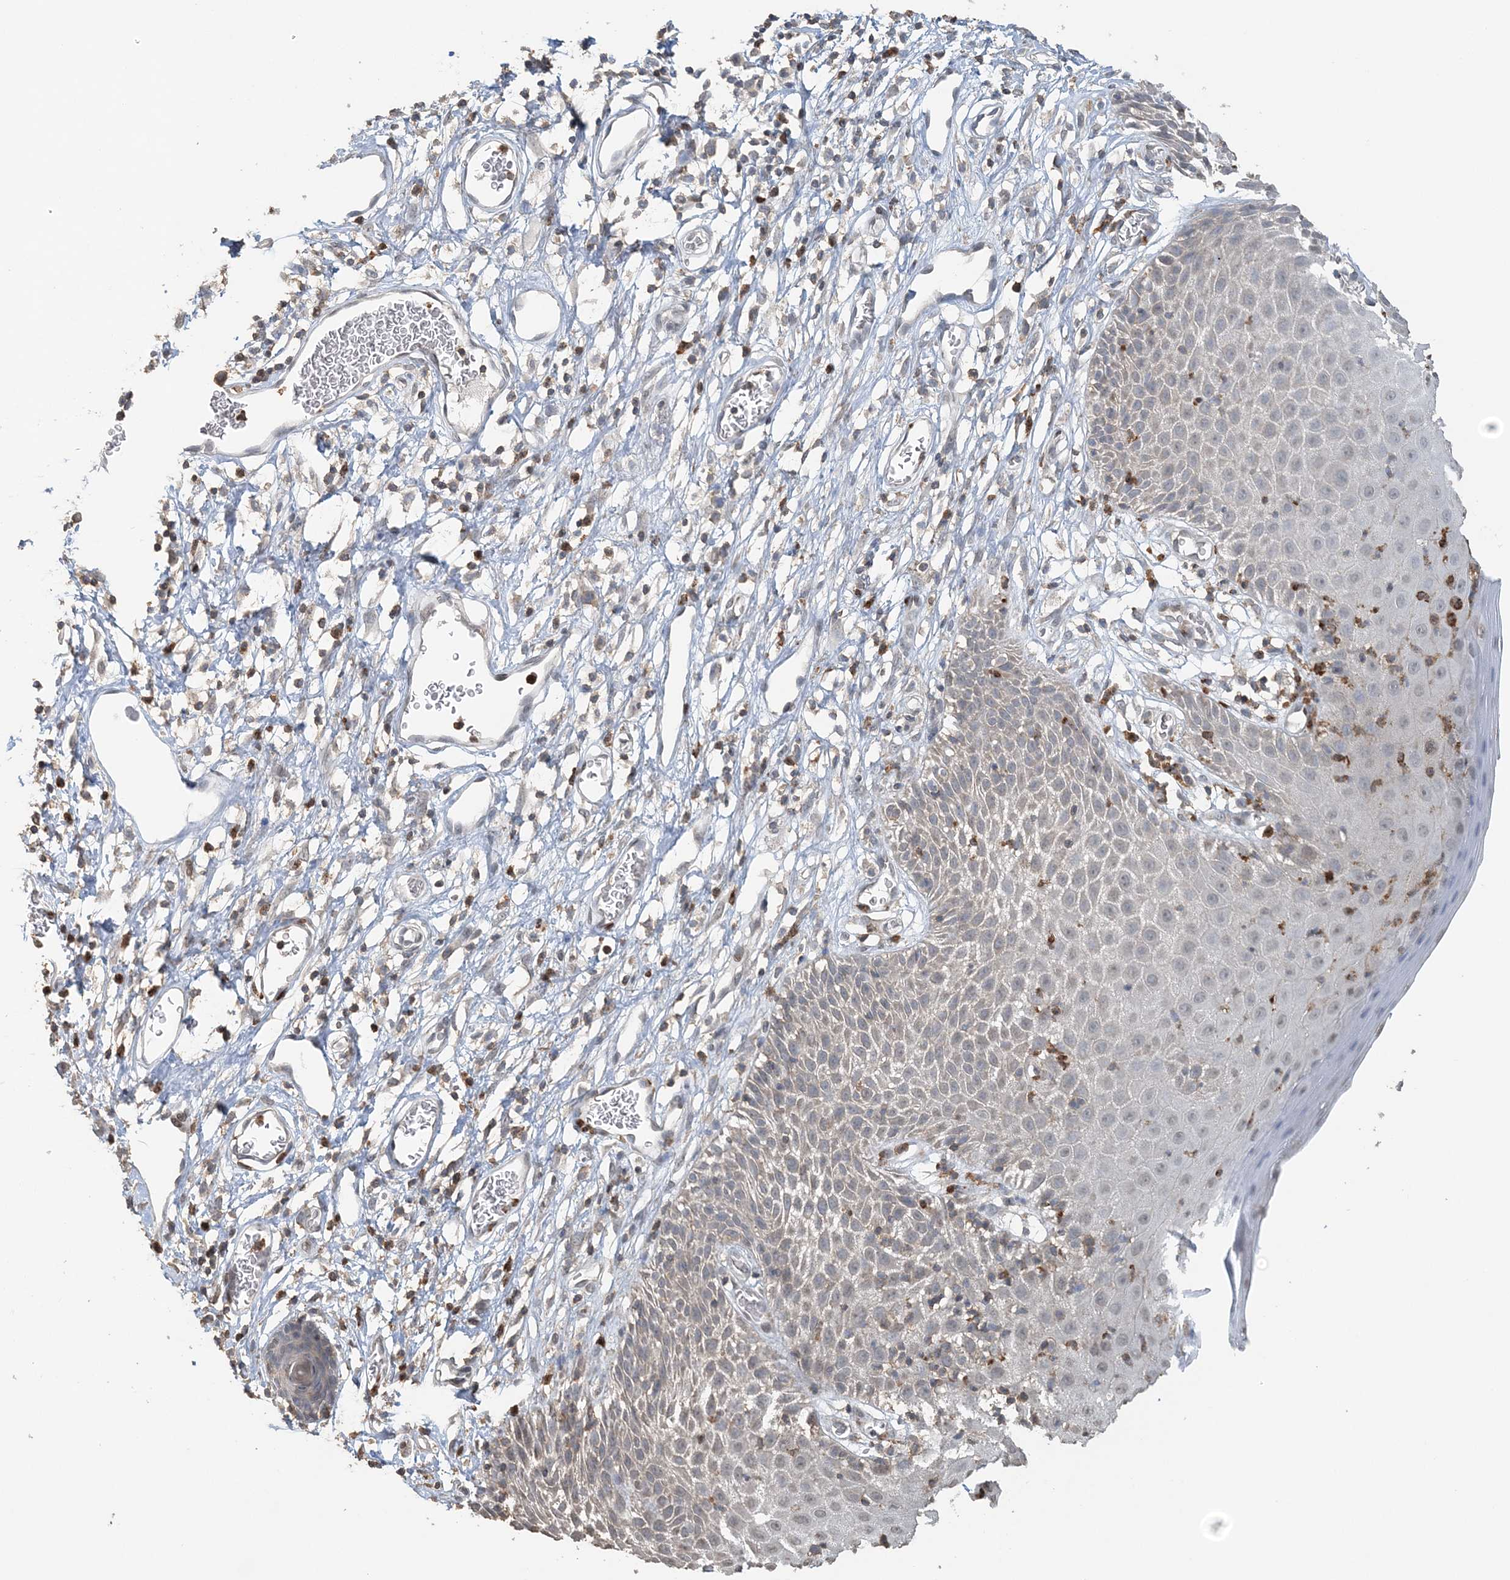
{"staining": {"intensity": "weak", "quantity": "<25%", "location": "cytoplasmic/membranous"}, "tissue": "skin", "cell_type": "Epidermal cells", "image_type": "normal", "snomed": [{"axis": "morphology", "description": "Normal tissue, NOS"}, {"axis": "topography", "description": "Vulva"}], "caption": "A high-resolution photomicrograph shows immunohistochemistry (IHC) staining of normal skin, which displays no significant expression in epidermal cells.", "gene": "FAM110A", "patient": {"sex": "female", "age": 68}}